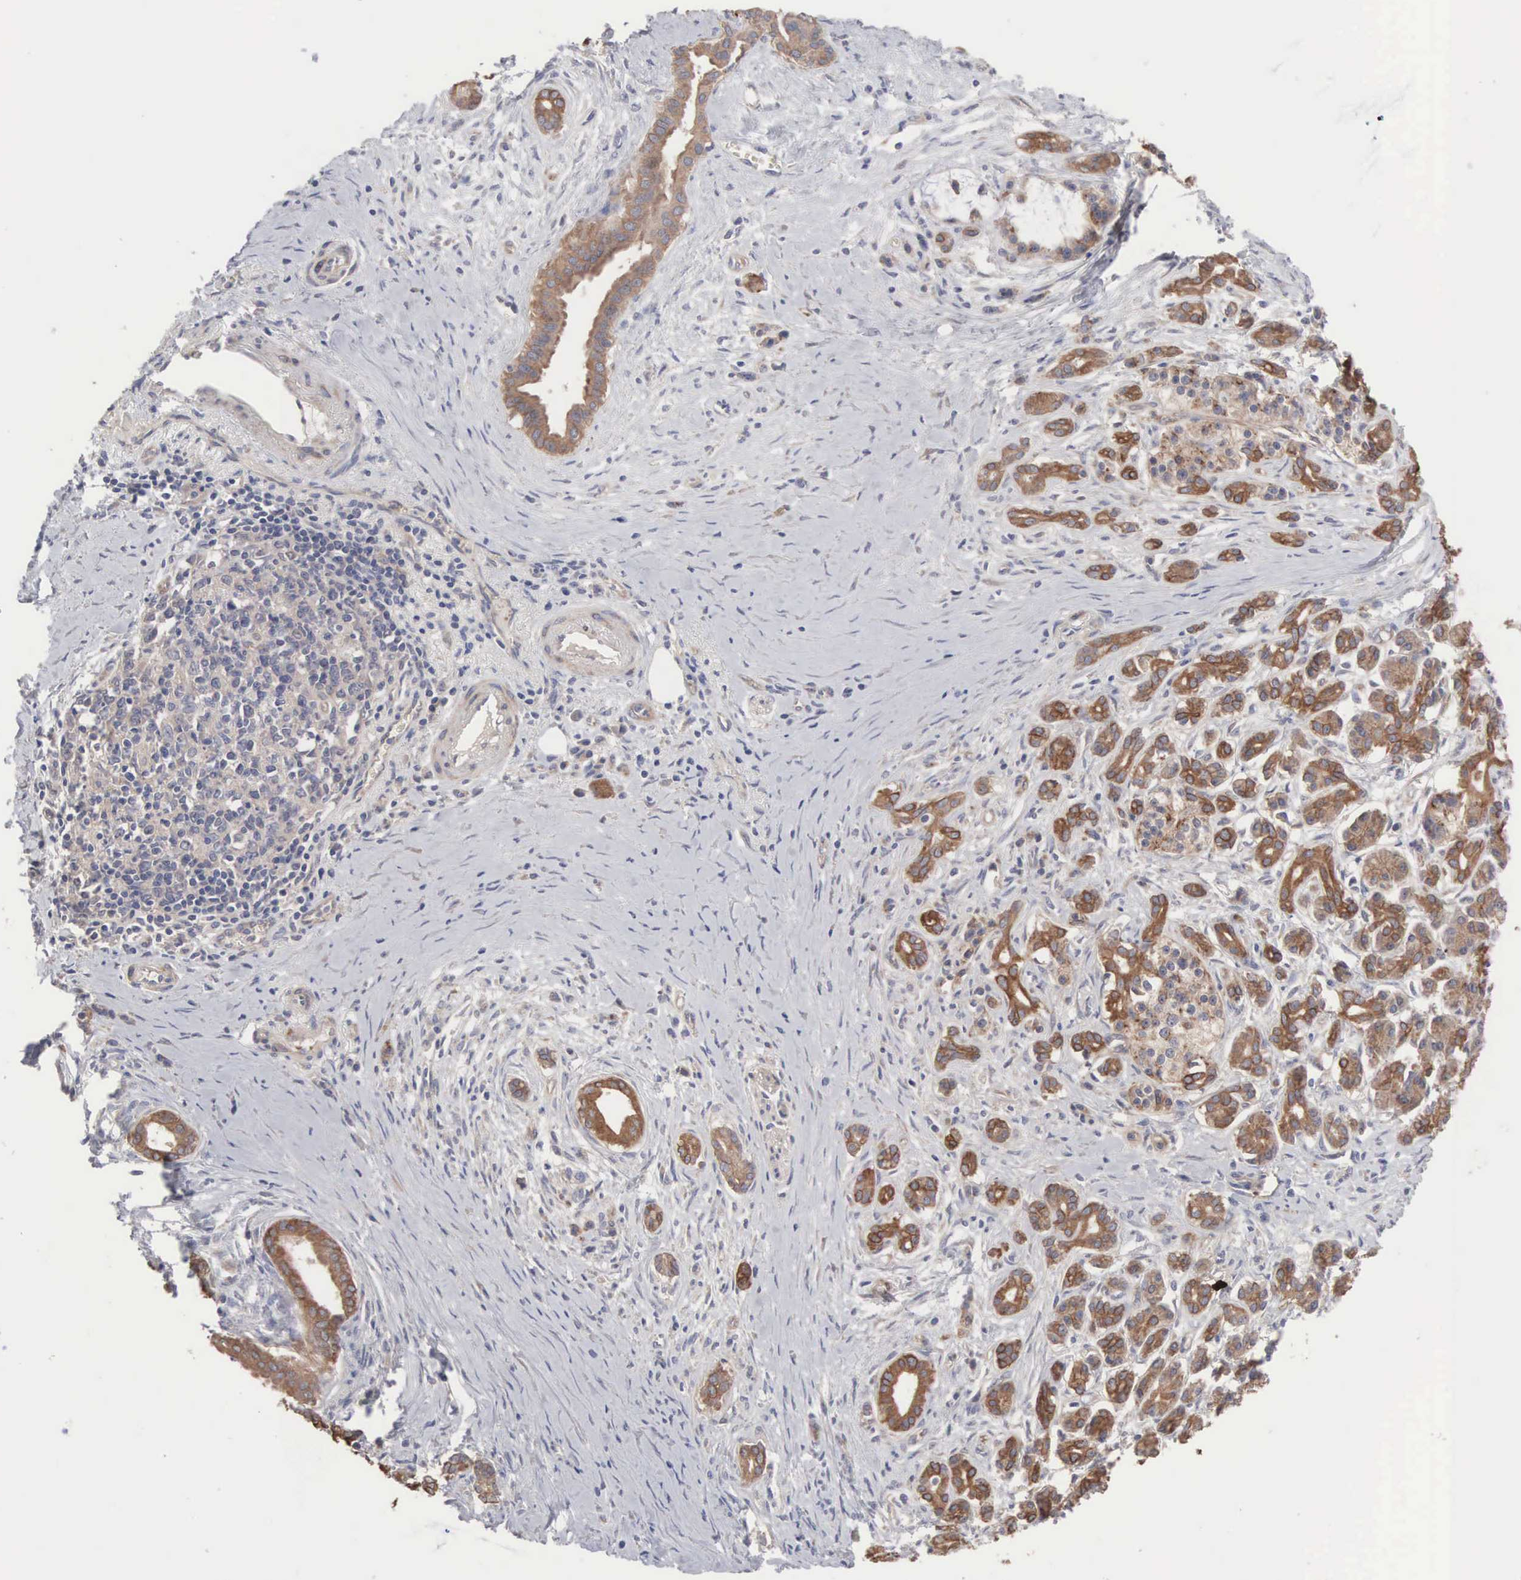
{"staining": {"intensity": "strong", "quantity": ">75%", "location": "cytoplasmic/membranous"}, "tissue": "pancreatic cancer", "cell_type": "Tumor cells", "image_type": "cancer", "snomed": [{"axis": "morphology", "description": "Adenocarcinoma, NOS"}, {"axis": "topography", "description": "Pancreas"}], "caption": "A brown stain labels strong cytoplasmic/membranous staining of a protein in pancreatic adenocarcinoma tumor cells. The protein of interest is stained brown, and the nuclei are stained in blue (DAB (3,3'-diaminobenzidine) IHC with brightfield microscopy, high magnification).", "gene": "INF2", "patient": {"sex": "male", "age": 59}}